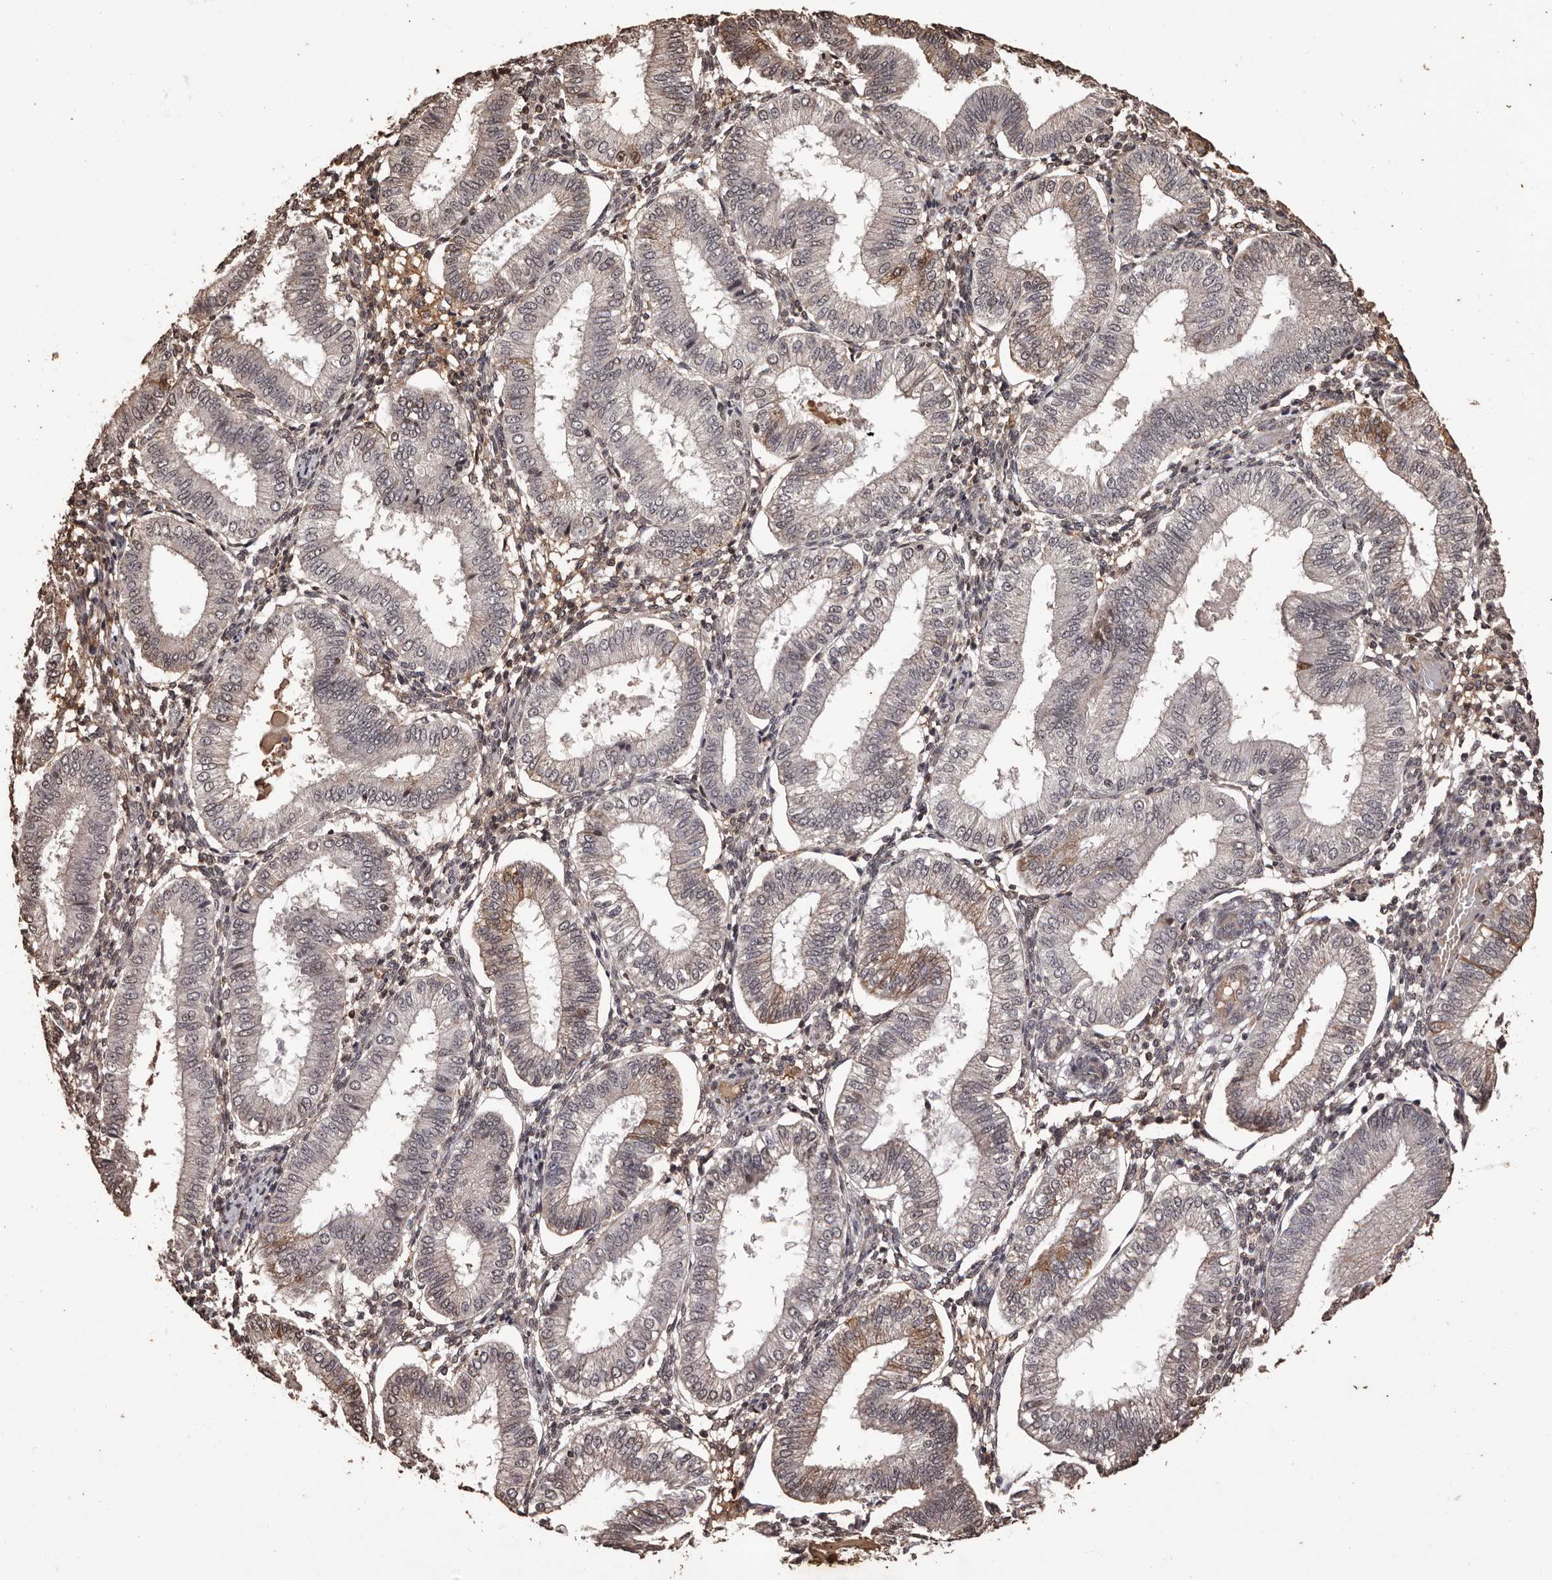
{"staining": {"intensity": "weak", "quantity": "25%-75%", "location": "cytoplasmic/membranous"}, "tissue": "endometrium", "cell_type": "Cells in endometrial stroma", "image_type": "normal", "snomed": [{"axis": "morphology", "description": "Normal tissue, NOS"}, {"axis": "topography", "description": "Endometrium"}], "caption": "A photomicrograph of human endometrium stained for a protein exhibits weak cytoplasmic/membranous brown staining in cells in endometrial stroma.", "gene": "NAV1", "patient": {"sex": "female", "age": 39}}